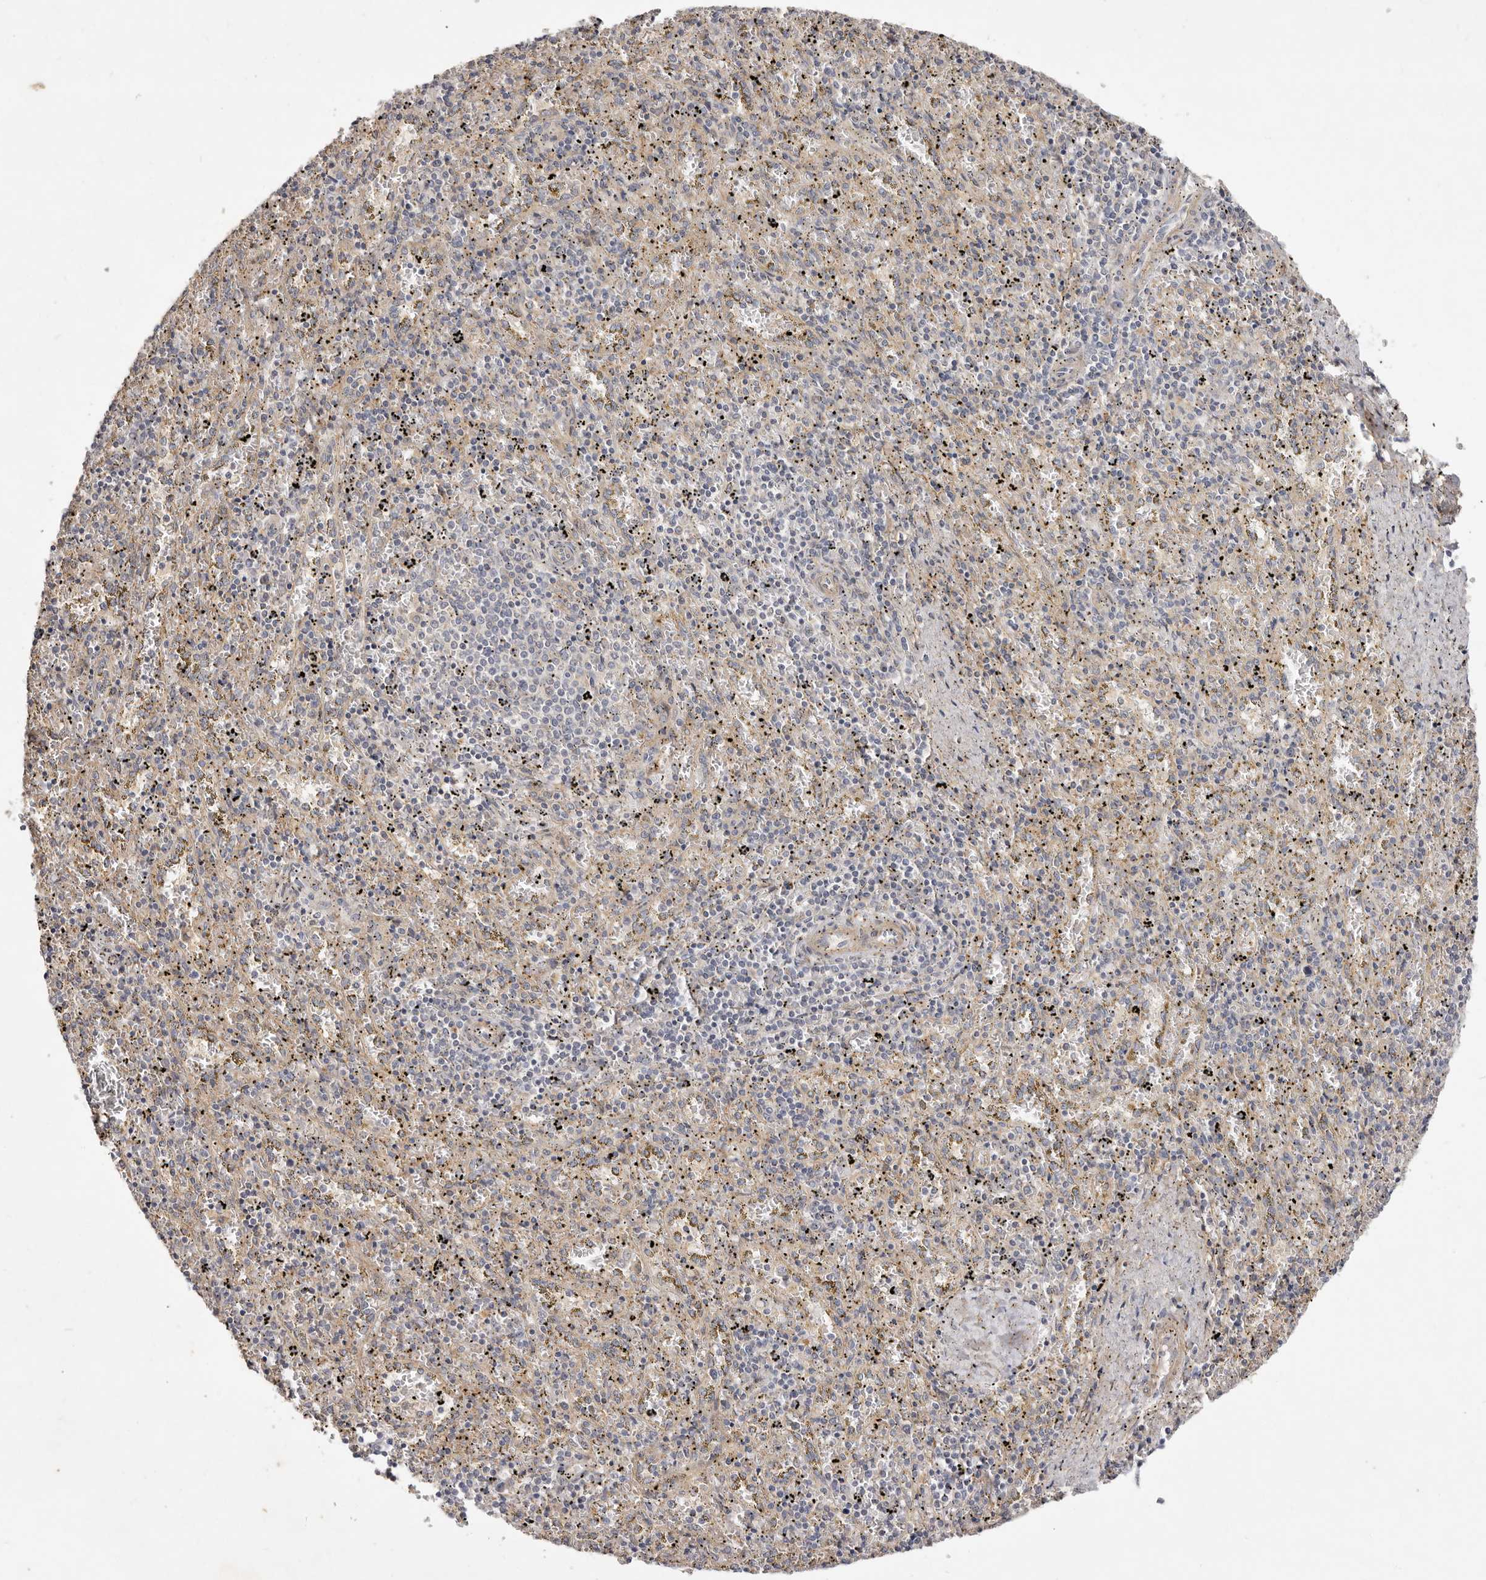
{"staining": {"intensity": "negative", "quantity": "none", "location": "none"}, "tissue": "spleen", "cell_type": "Cells in red pulp", "image_type": "normal", "snomed": [{"axis": "morphology", "description": "Normal tissue, NOS"}, {"axis": "topography", "description": "Spleen"}], "caption": "There is no significant positivity in cells in red pulp of spleen. (DAB (3,3'-diaminobenzidine) immunohistochemistry with hematoxylin counter stain).", "gene": "ADAMTS9", "patient": {"sex": "male", "age": 11}}